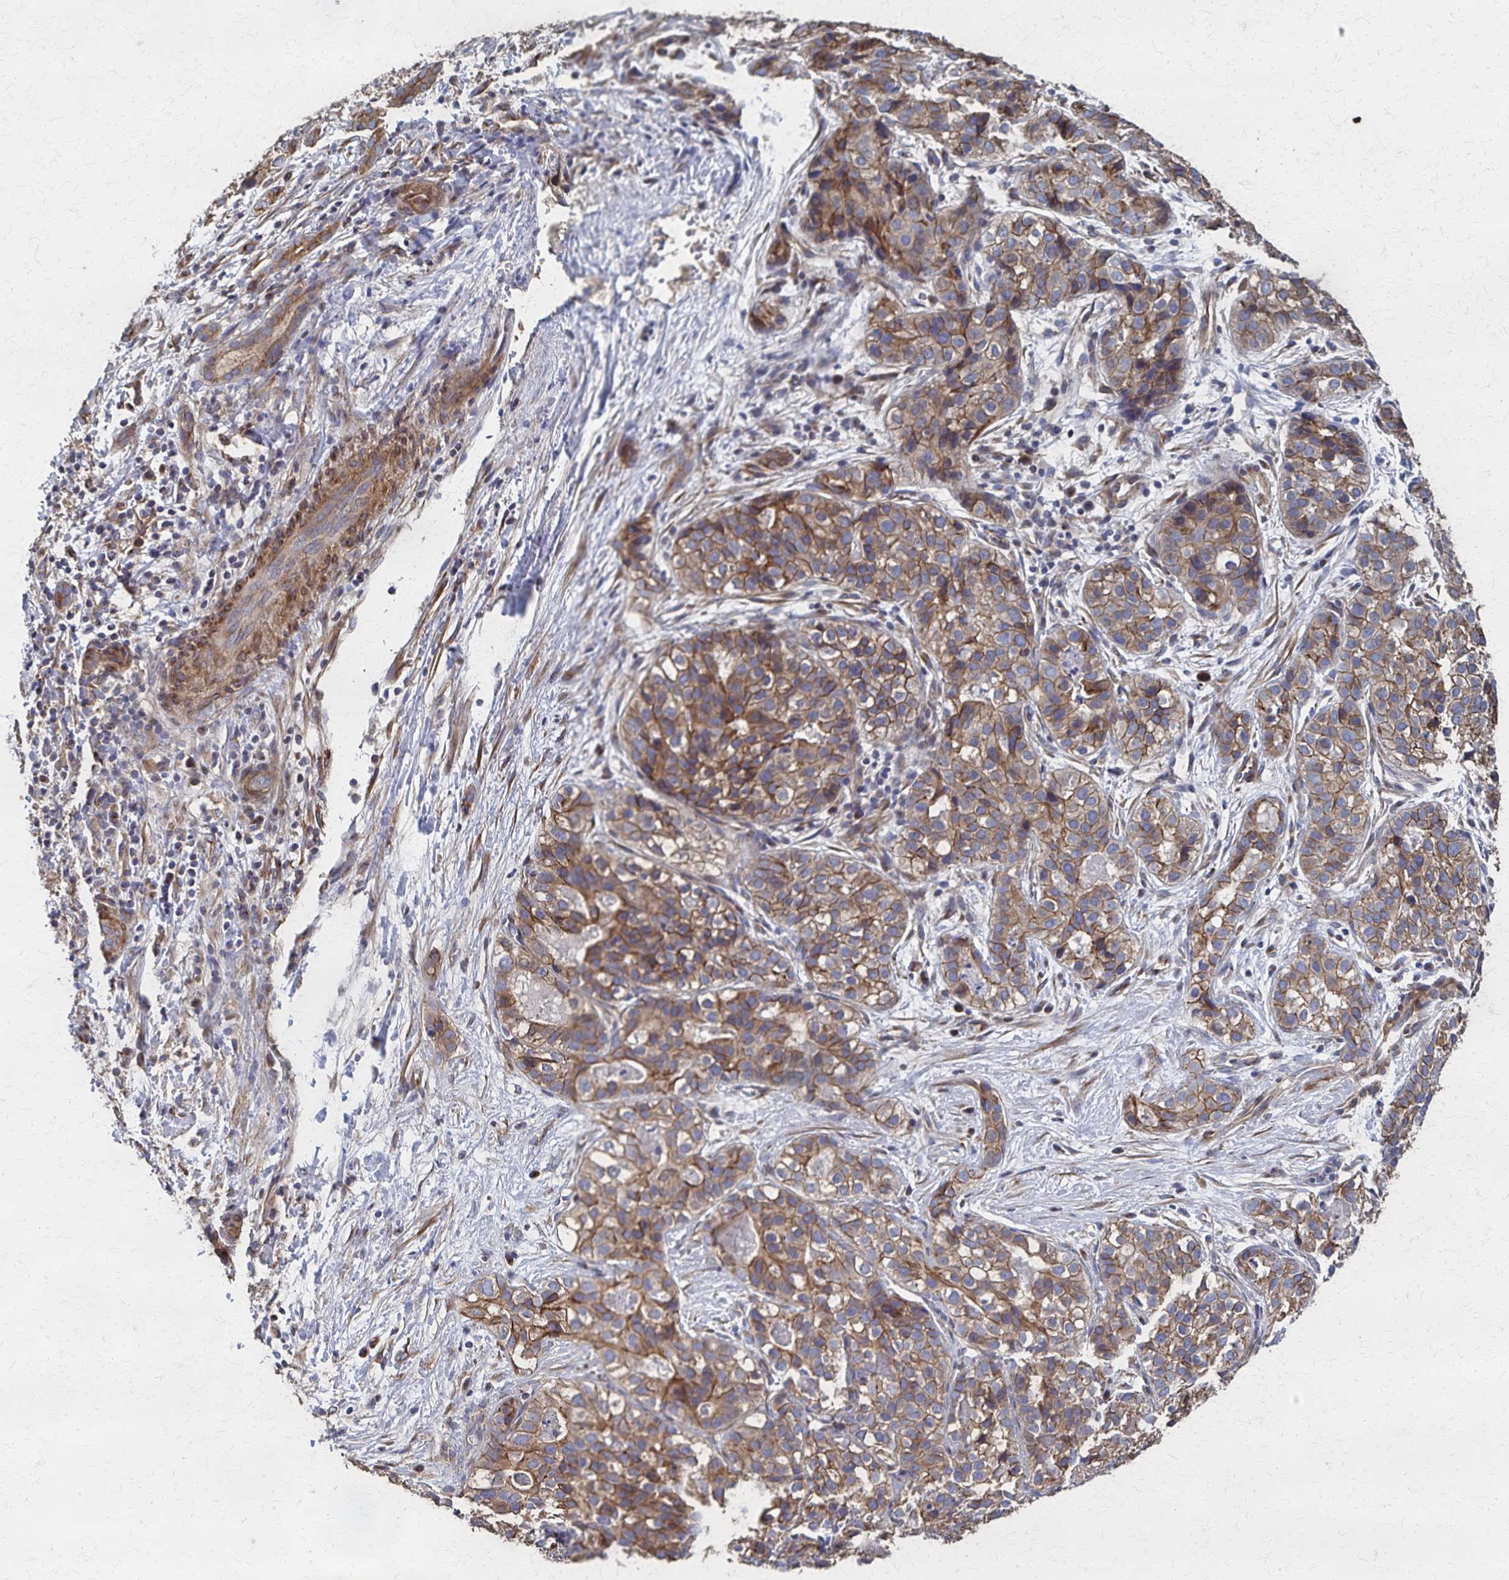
{"staining": {"intensity": "moderate", "quantity": ">75%", "location": "cytoplasmic/membranous"}, "tissue": "liver cancer", "cell_type": "Tumor cells", "image_type": "cancer", "snomed": [{"axis": "morphology", "description": "Cholangiocarcinoma"}, {"axis": "topography", "description": "Liver"}], "caption": "Brown immunohistochemical staining in liver cancer shows moderate cytoplasmic/membranous expression in about >75% of tumor cells.", "gene": "PGAP2", "patient": {"sex": "male", "age": 56}}